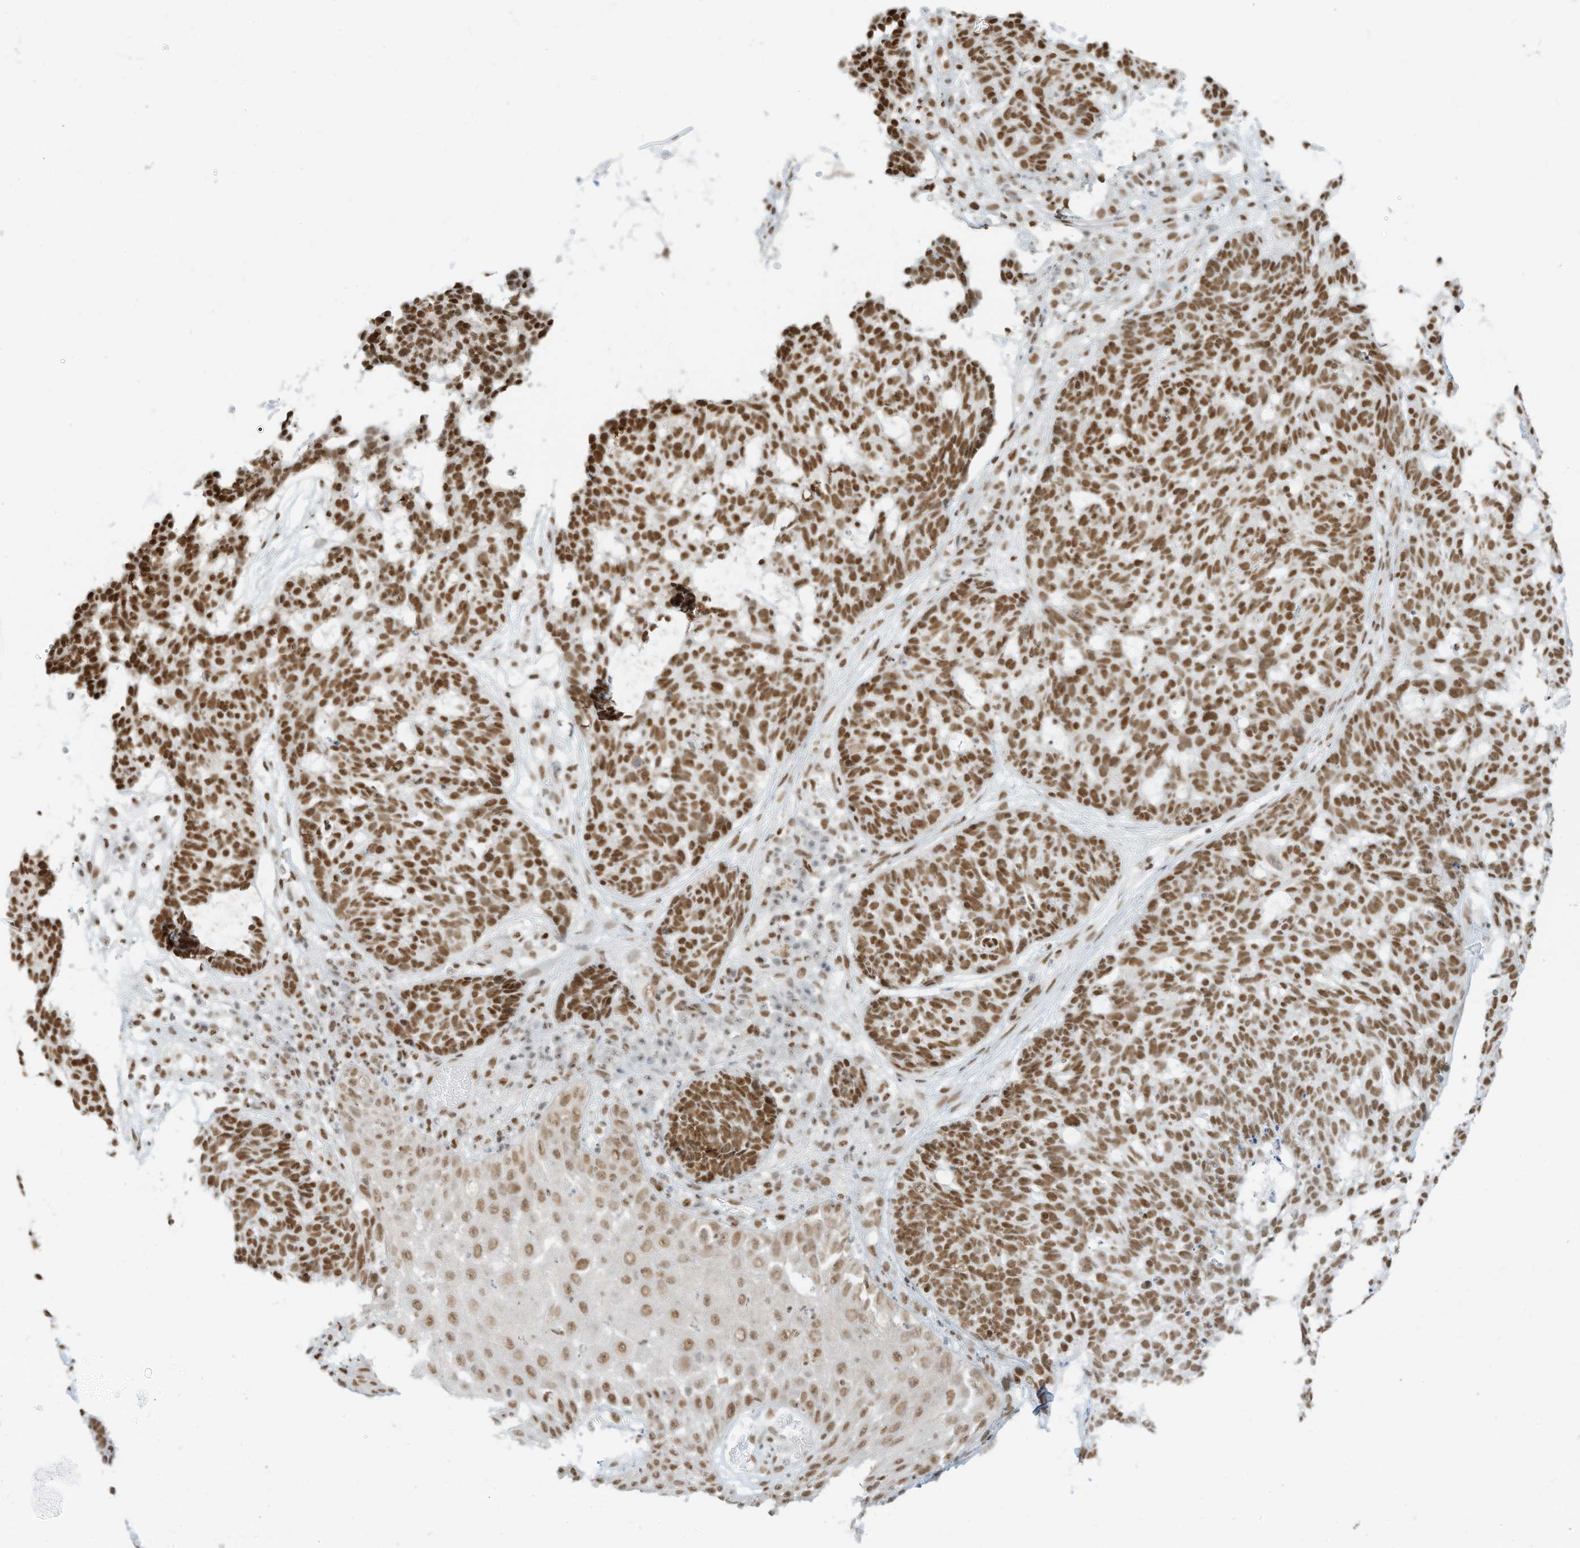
{"staining": {"intensity": "moderate", "quantity": ">75%", "location": "nuclear"}, "tissue": "skin cancer", "cell_type": "Tumor cells", "image_type": "cancer", "snomed": [{"axis": "morphology", "description": "Basal cell carcinoma"}, {"axis": "topography", "description": "Skin"}], "caption": "Skin cancer was stained to show a protein in brown. There is medium levels of moderate nuclear positivity in about >75% of tumor cells.", "gene": "SMARCA2", "patient": {"sex": "male", "age": 85}}